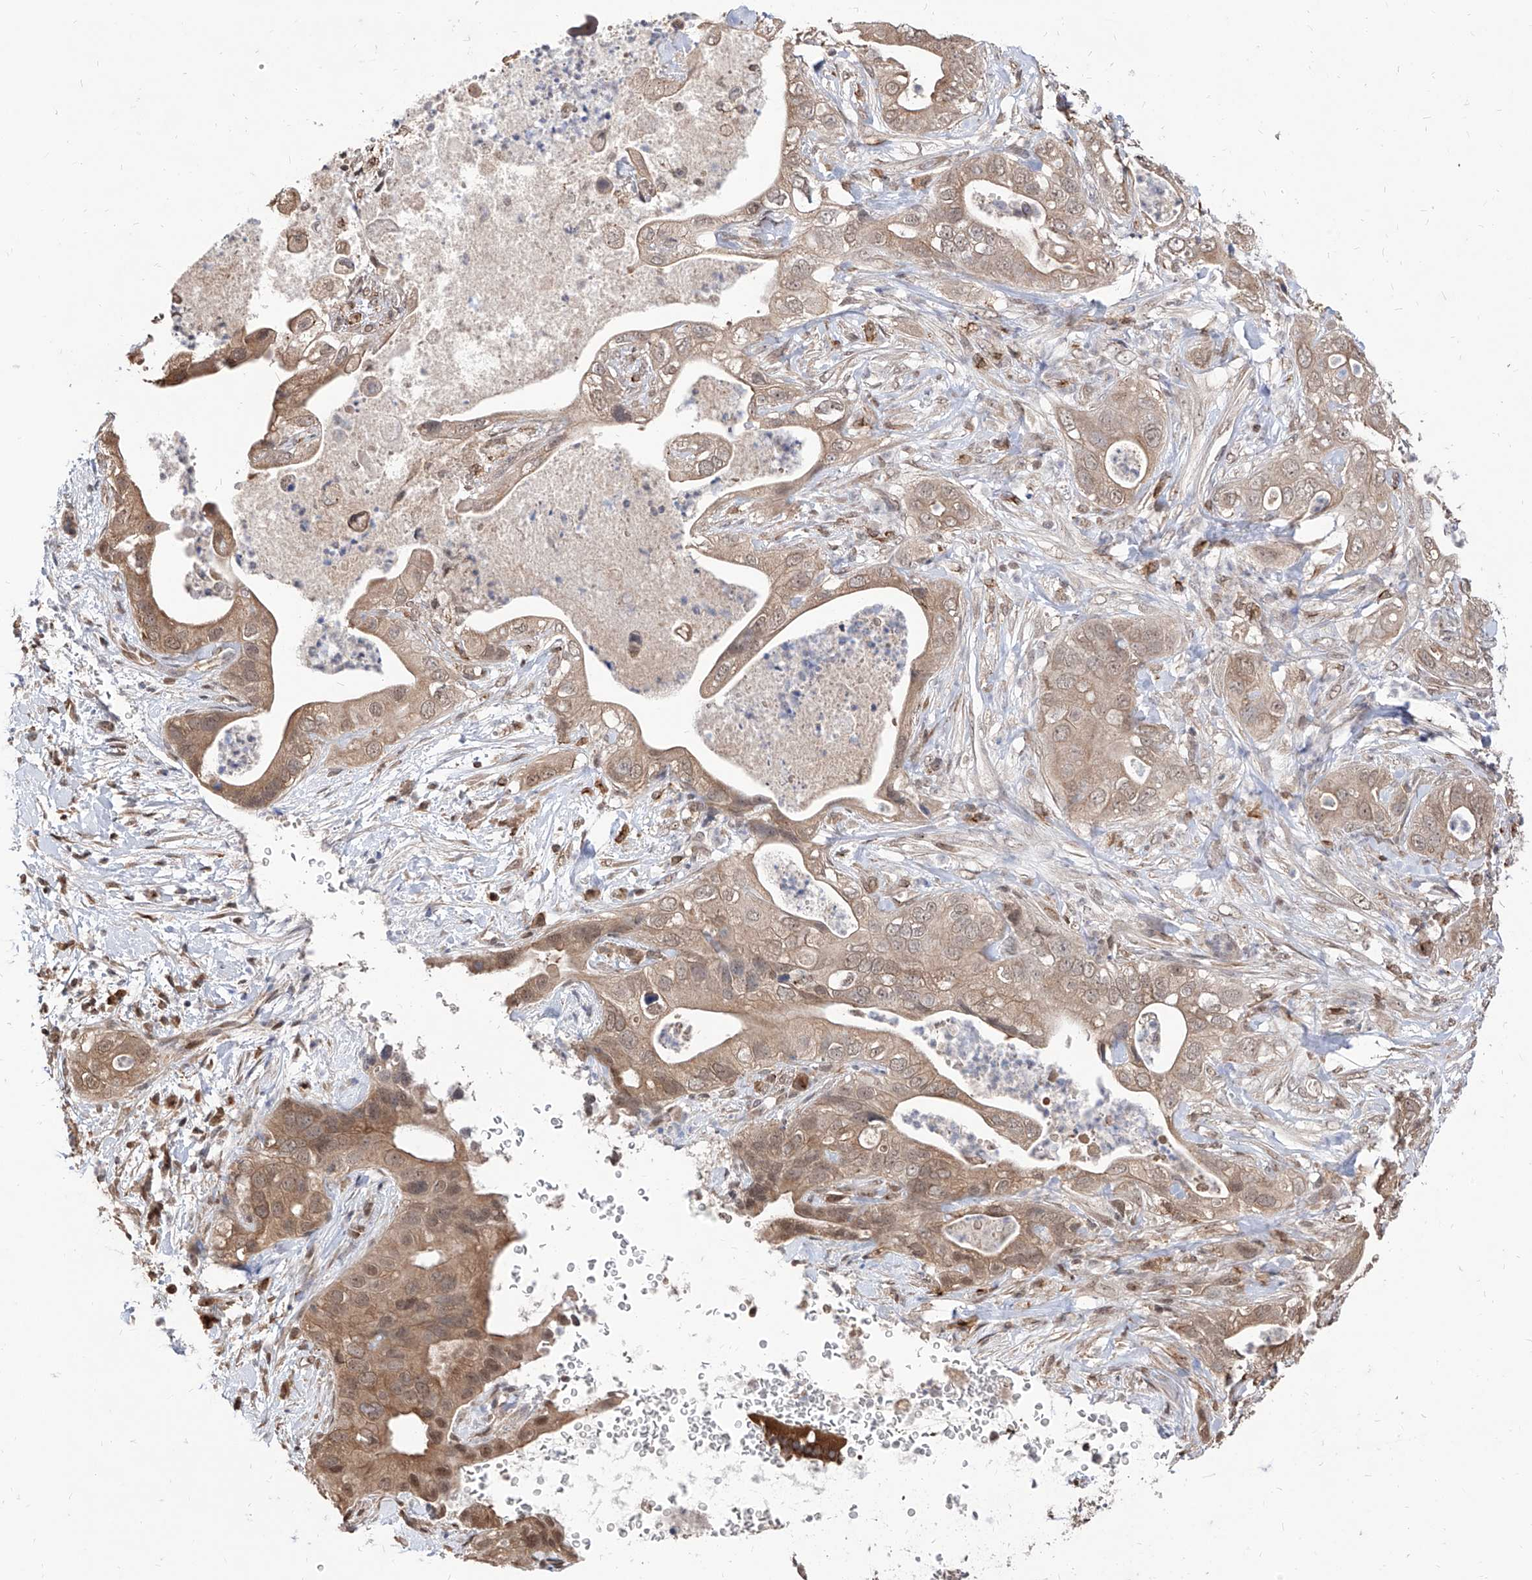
{"staining": {"intensity": "moderate", "quantity": ">75%", "location": "cytoplasmic/membranous,nuclear"}, "tissue": "pancreatic cancer", "cell_type": "Tumor cells", "image_type": "cancer", "snomed": [{"axis": "morphology", "description": "Adenocarcinoma, NOS"}, {"axis": "topography", "description": "Pancreas"}], "caption": "Protein staining of pancreatic adenocarcinoma tissue exhibits moderate cytoplasmic/membranous and nuclear expression in approximately >75% of tumor cells.", "gene": "C8orf82", "patient": {"sex": "female", "age": 78}}